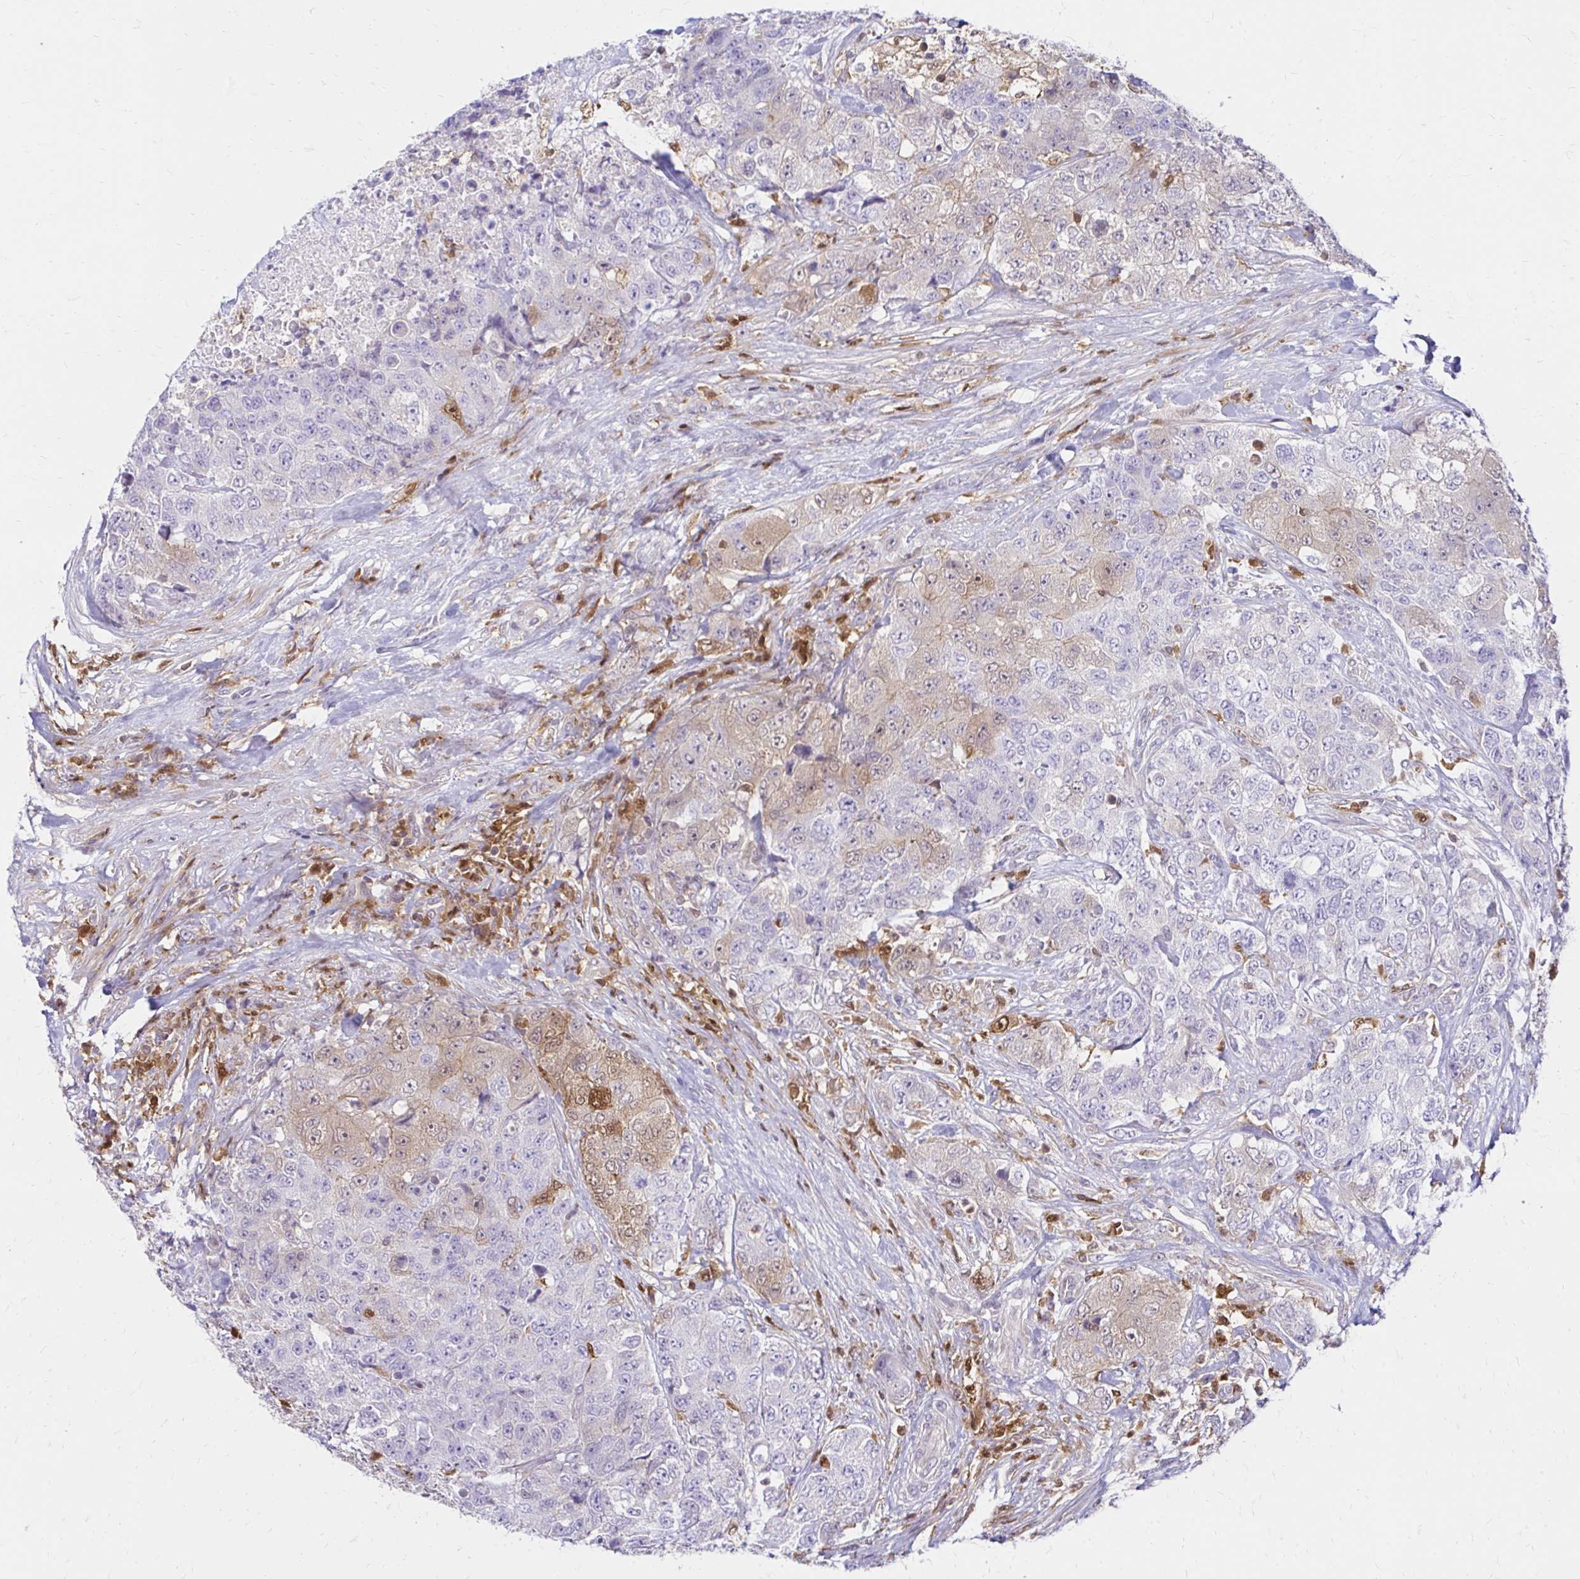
{"staining": {"intensity": "weak", "quantity": "<25%", "location": "cytoplasmic/membranous,nuclear"}, "tissue": "urothelial cancer", "cell_type": "Tumor cells", "image_type": "cancer", "snomed": [{"axis": "morphology", "description": "Urothelial carcinoma, High grade"}, {"axis": "topography", "description": "Urinary bladder"}], "caption": "Photomicrograph shows no significant protein expression in tumor cells of urothelial cancer.", "gene": "PYCARD", "patient": {"sex": "female", "age": 78}}